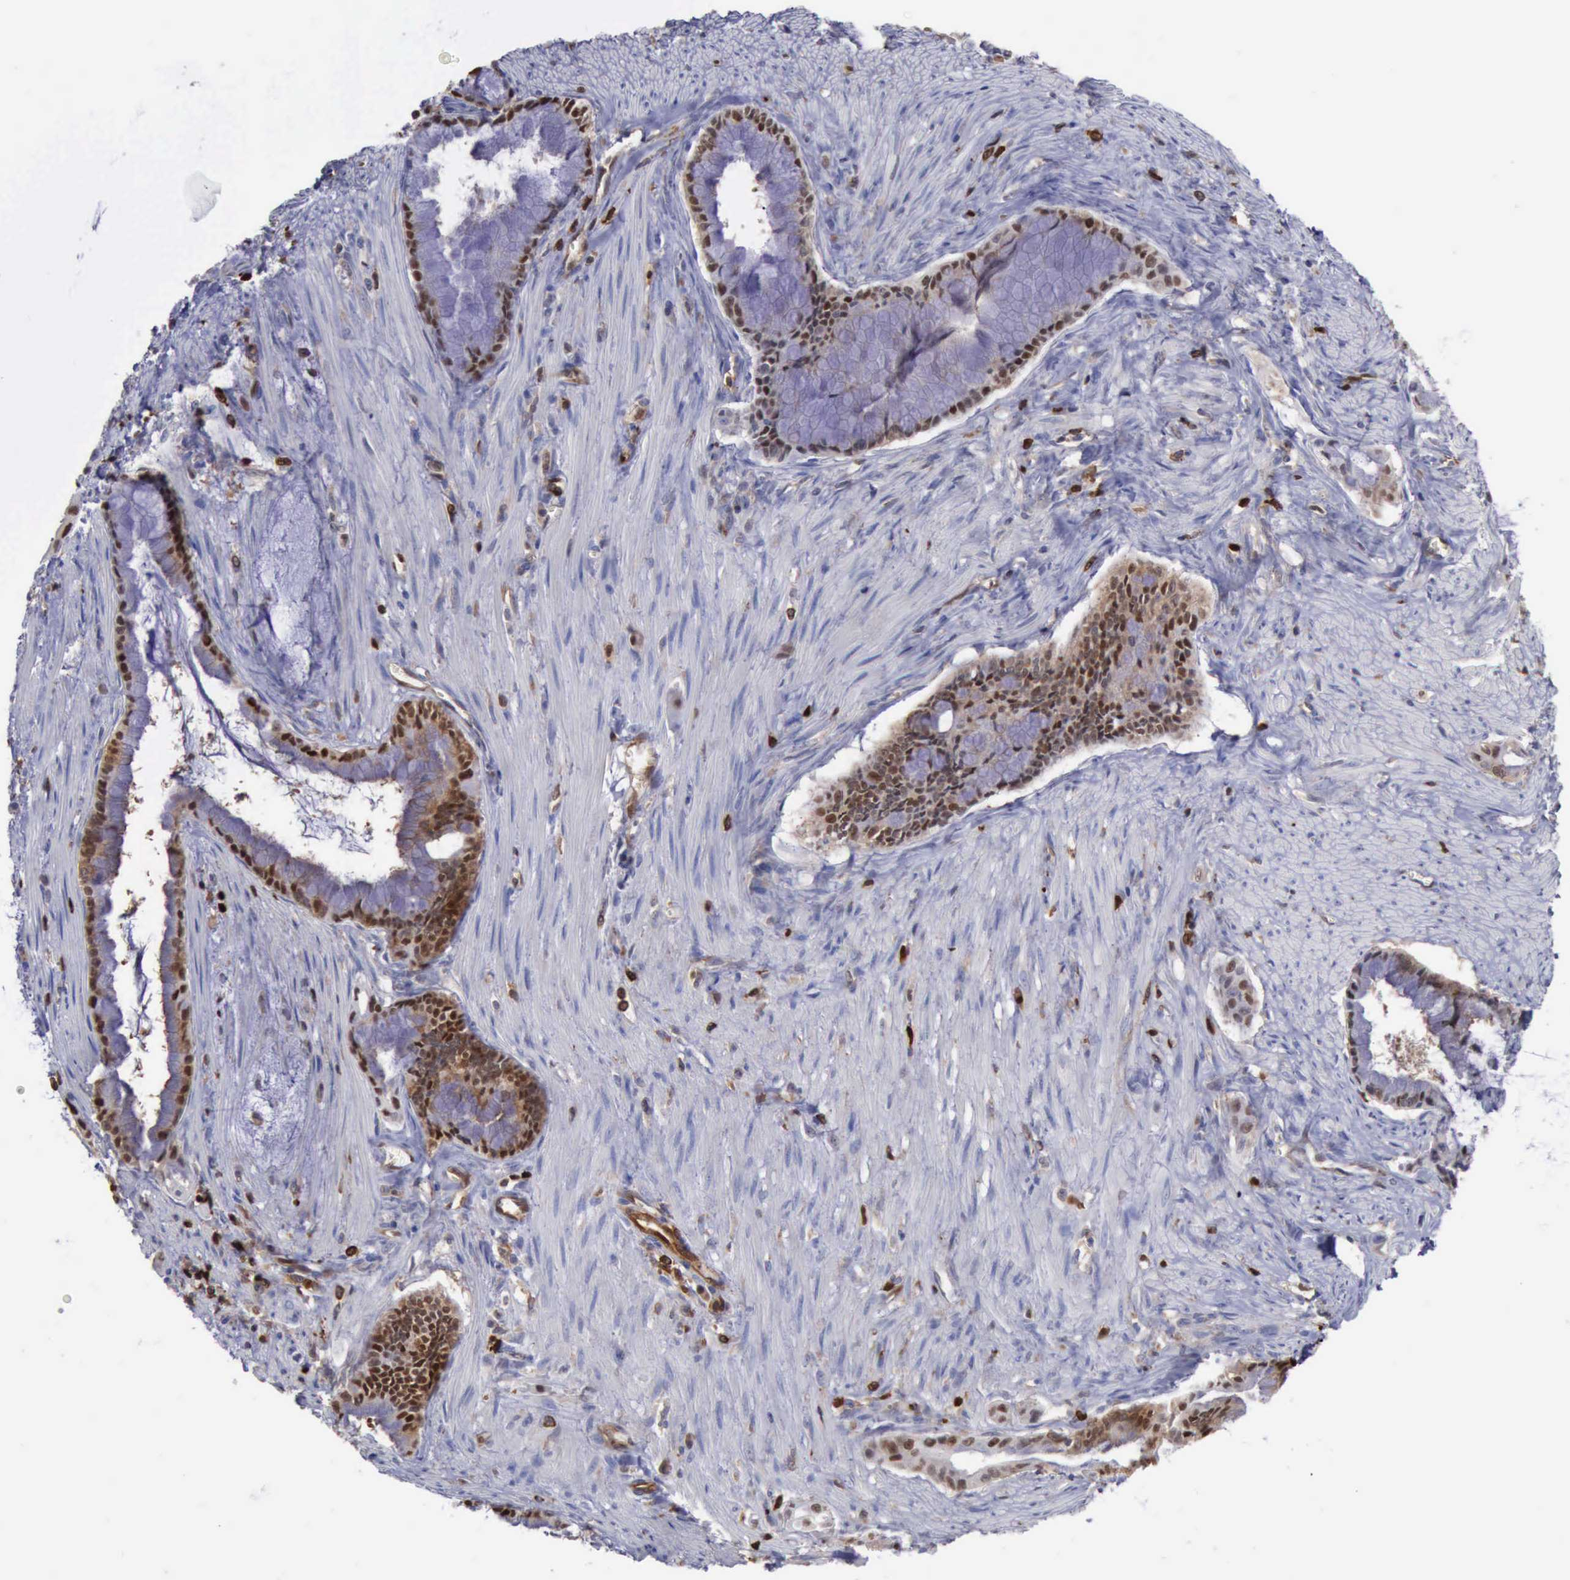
{"staining": {"intensity": "moderate", "quantity": "25%-75%", "location": "cytoplasmic/membranous"}, "tissue": "pancreatic cancer", "cell_type": "Tumor cells", "image_type": "cancer", "snomed": [{"axis": "morphology", "description": "Adenocarcinoma, NOS"}, {"axis": "topography", "description": "Pancreas"}], "caption": "Adenocarcinoma (pancreatic) stained for a protein (brown) reveals moderate cytoplasmic/membranous positive positivity in about 25%-75% of tumor cells.", "gene": "PDCD4", "patient": {"sex": "male", "age": 59}}